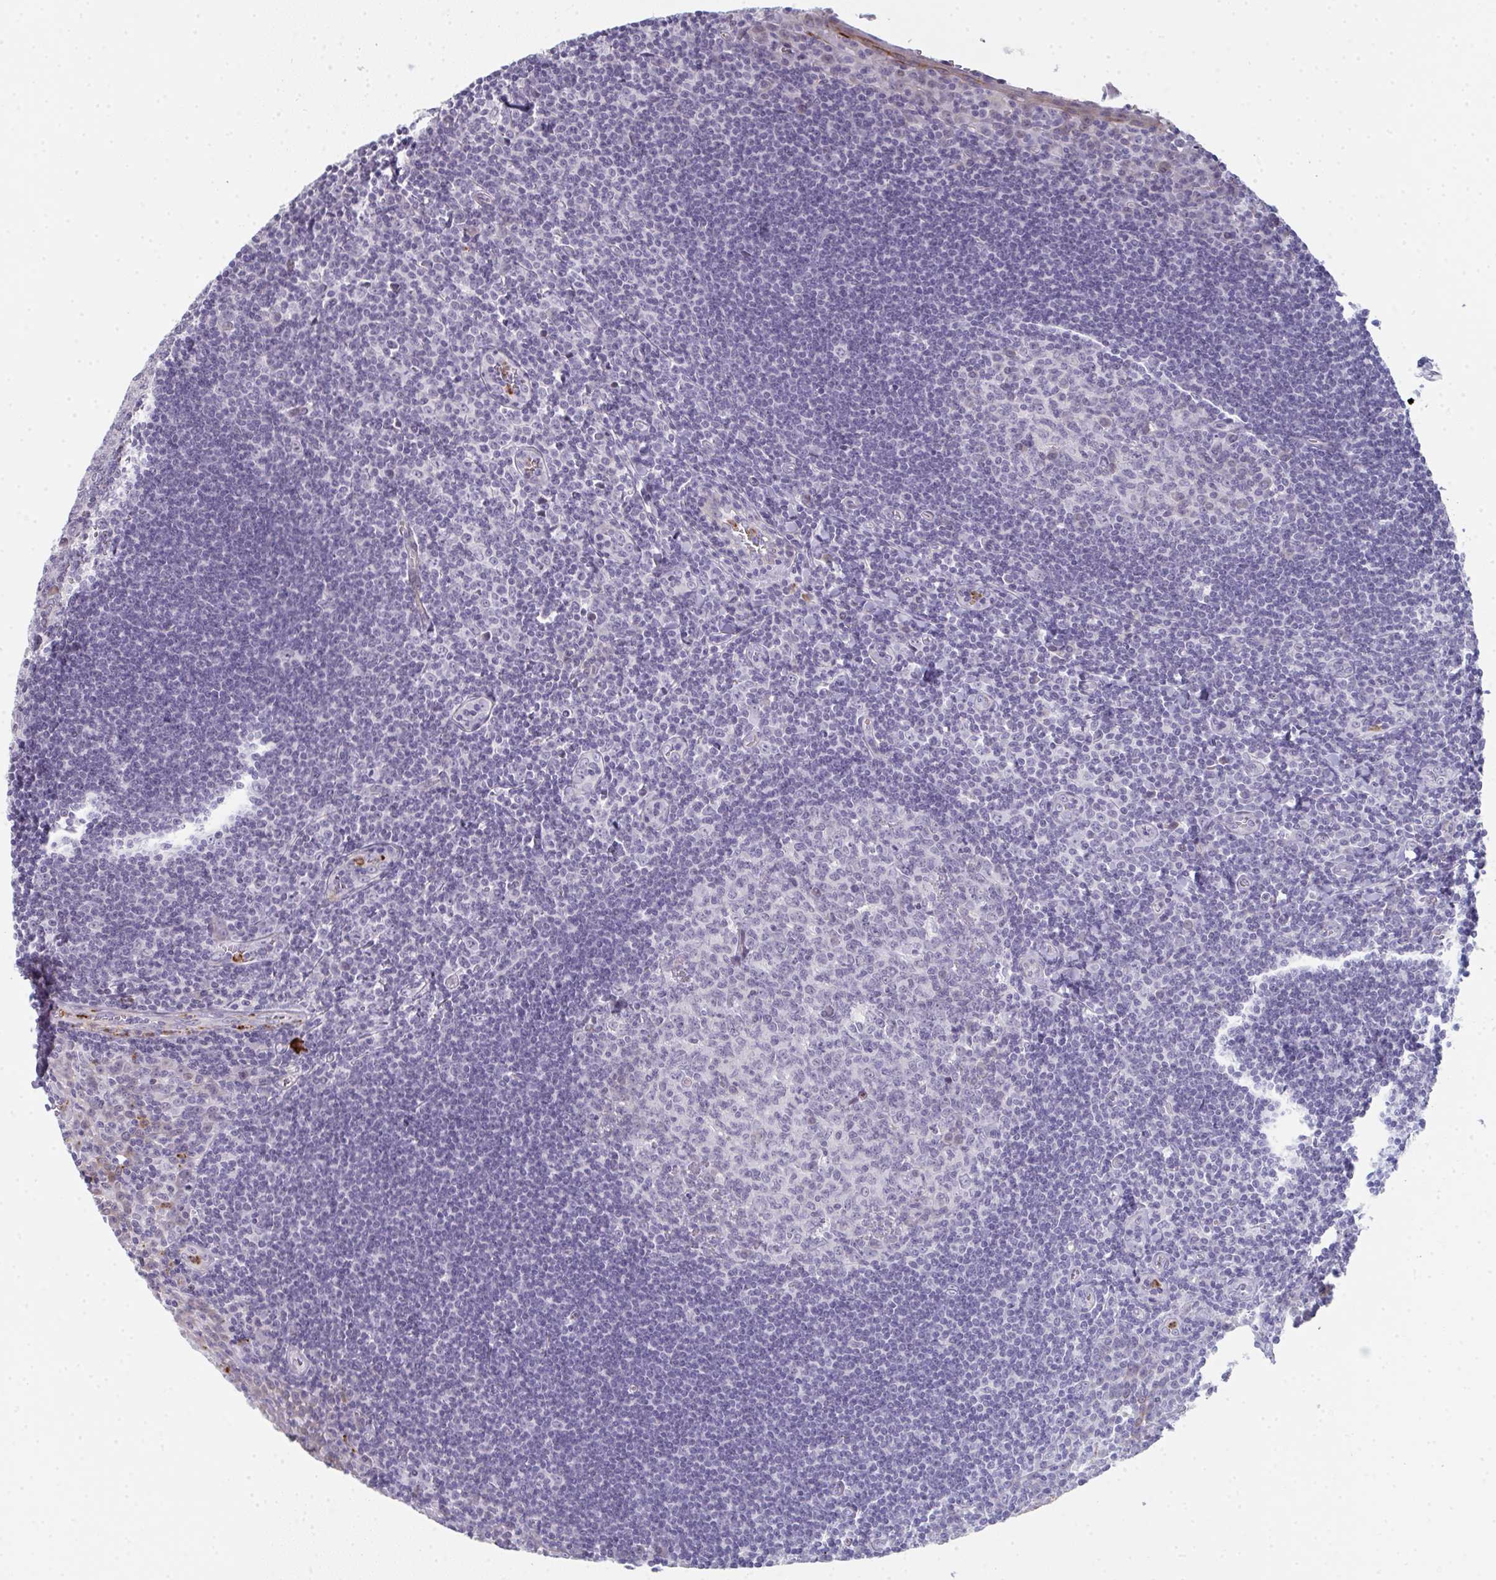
{"staining": {"intensity": "negative", "quantity": "none", "location": "none"}, "tissue": "tonsil", "cell_type": "Germinal center cells", "image_type": "normal", "snomed": [{"axis": "morphology", "description": "Normal tissue, NOS"}, {"axis": "topography", "description": "Tonsil"}], "caption": "Normal tonsil was stained to show a protein in brown. There is no significant positivity in germinal center cells. (Brightfield microscopy of DAB (3,3'-diaminobenzidine) immunohistochemistry (IHC) at high magnification).", "gene": "A1CF", "patient": {"sex": "male", "age": 27}}